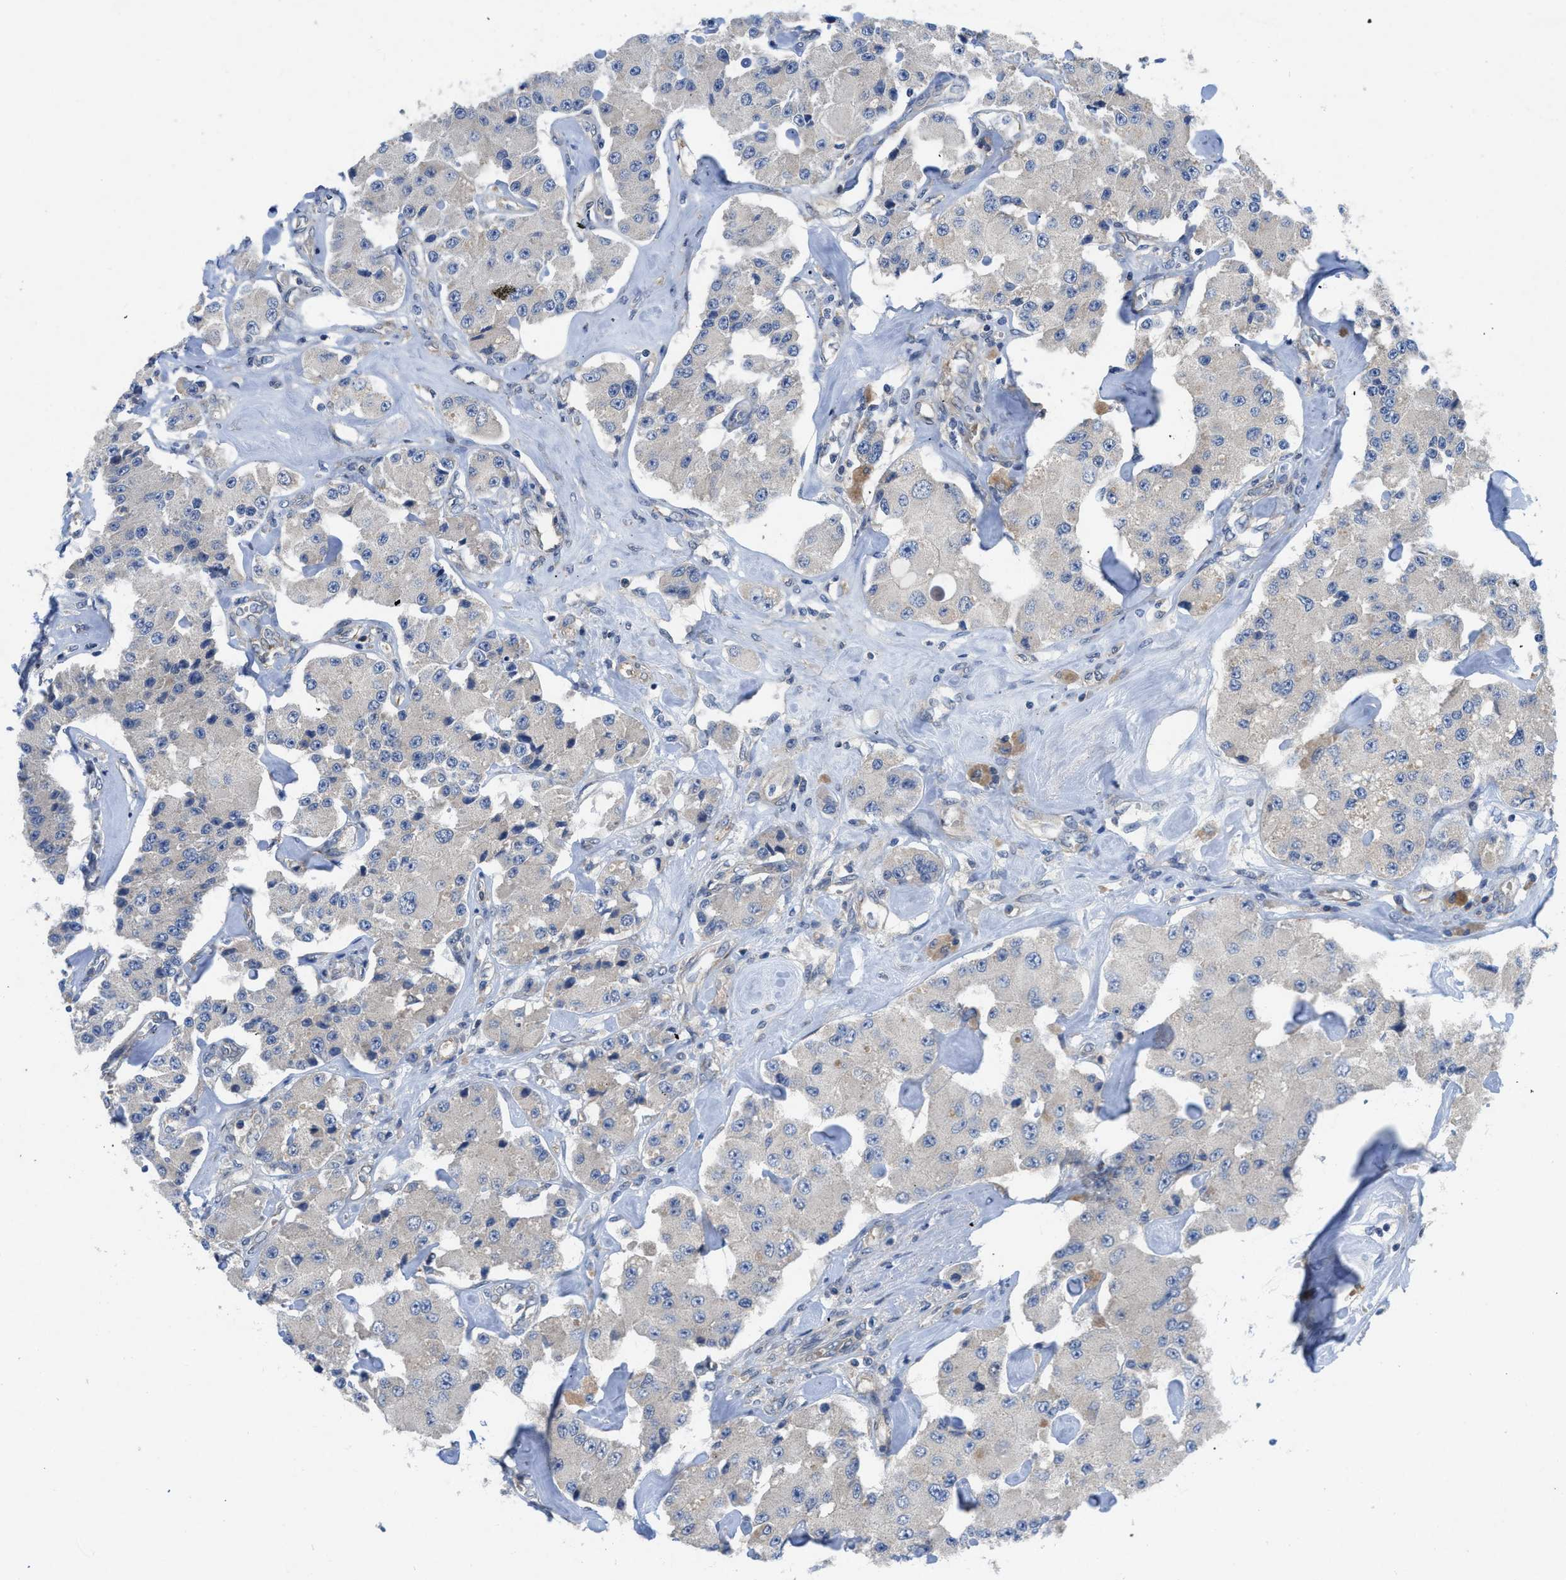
{"staining": {"intensity": "negative", "quantity": "none", "location": "none"}, "tissue": "carcinoid", "cell_type": "Tumor cells", "image_type": "cancer", "snomed": [{"axis": "morphology", "description": "Carcinoid, malignant, NOS"}, {"axis": "topography", "description": "Pancreas"}], "caption": "Tumor cells are negative for protein expression in human carcinoid (malignant). Nuclei are stained in blue.", "gene": "PANX1", "patient": {"sex": "male", "age": 41}}